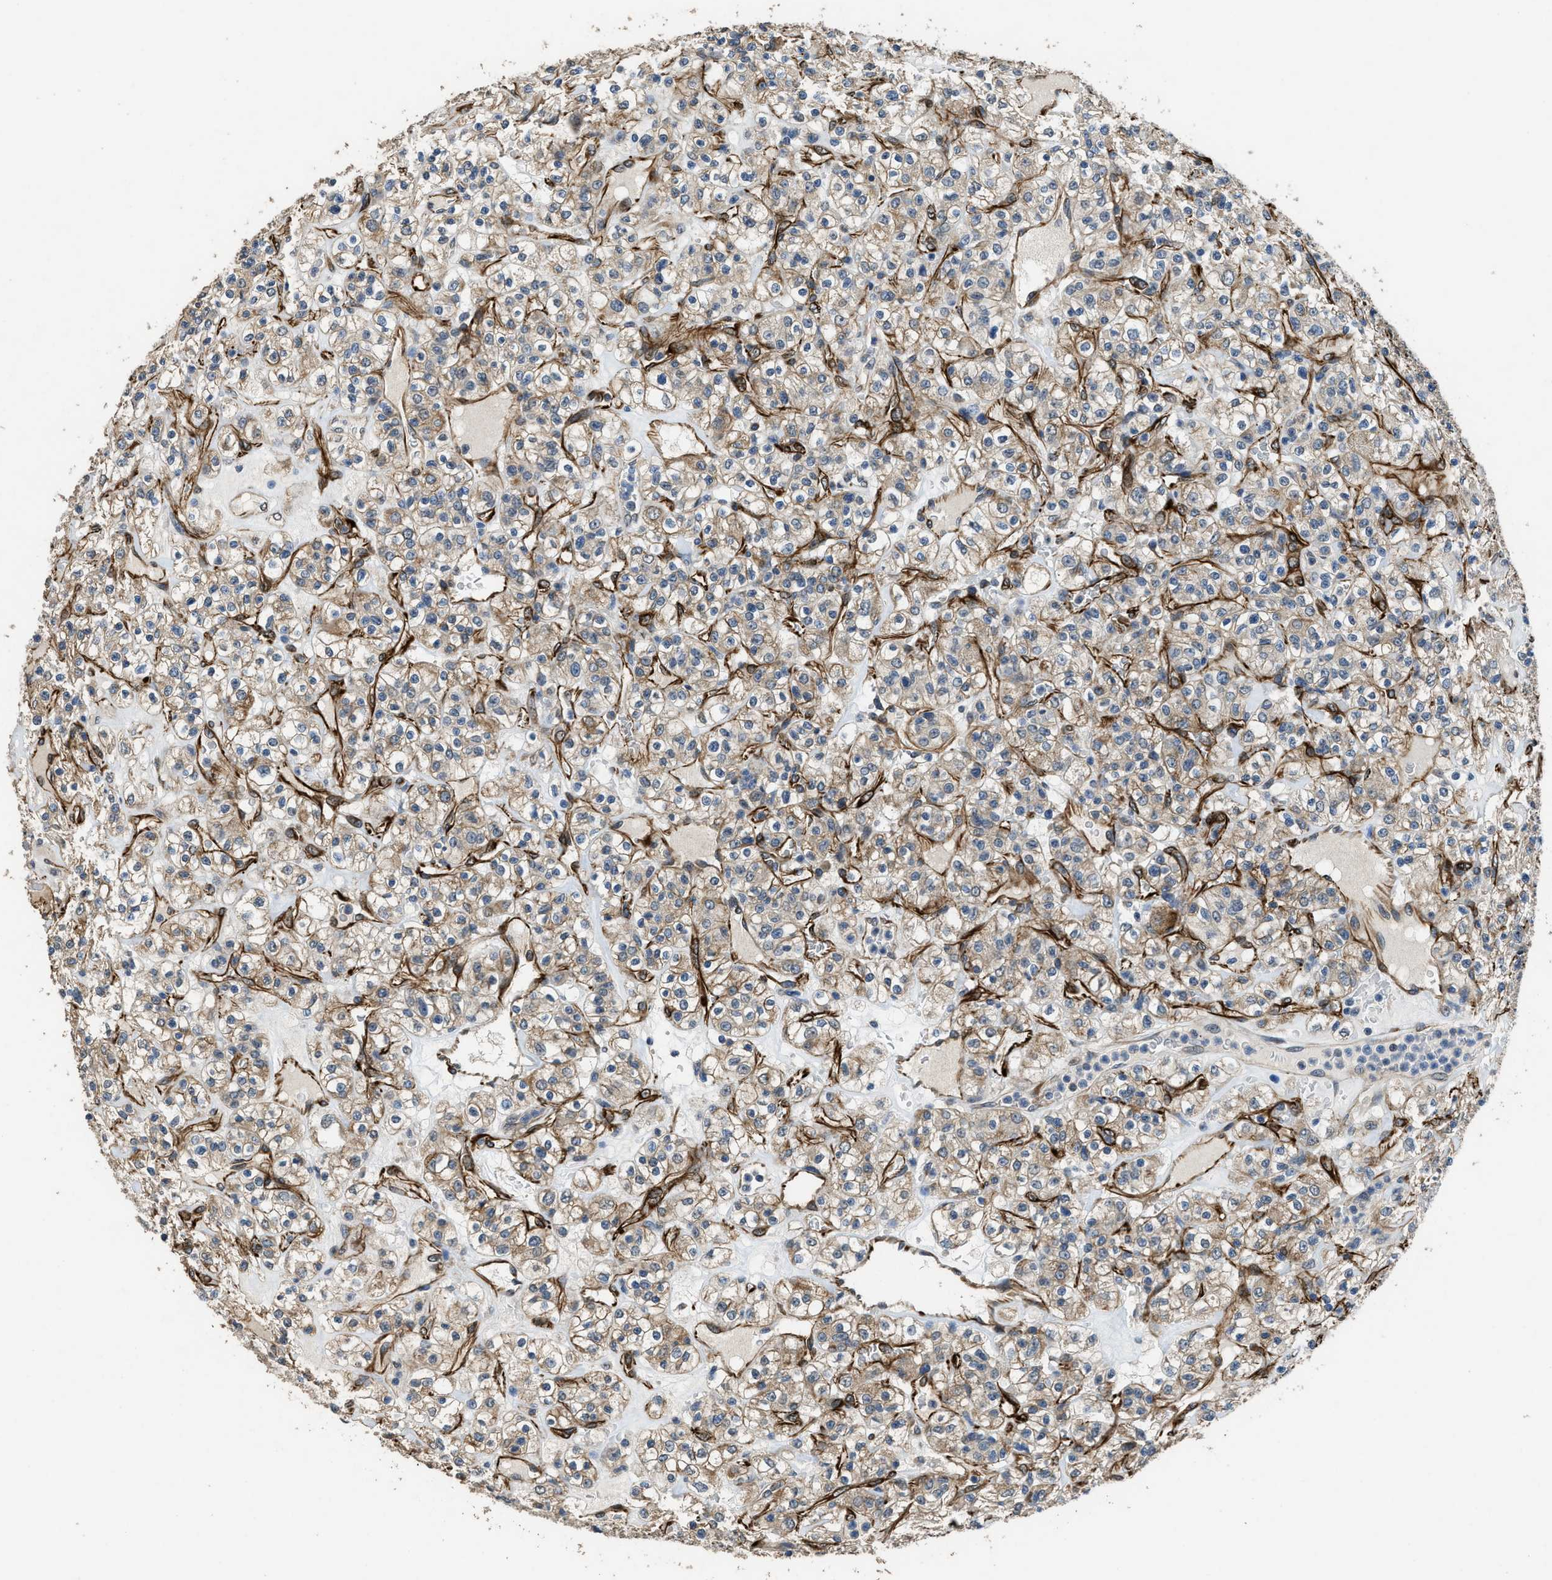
{"staining": {"intensity": "weak", "quantity": ">75%", "location": "cytoplasmic/membranous"}, "tissue": "renal cancer", "cell_type": "Tumor cells", "image_type": "cancer", "snomed": [{"axis": "morphology", "description": "Normal tissue, NOS"}, {"axis": "morphology", "description": "Adenocarcinoma, NOS"}, {"axis": "topography", "description": "Kidney"}], "caption": "Protein expression analysis of adenocarcinoma (renal) reveals weak cytoplasmic/membranous expression in approximately >75% of tumor cells.", "gene": "SYNM", "patient": {"sex": "female", "age": 72}}